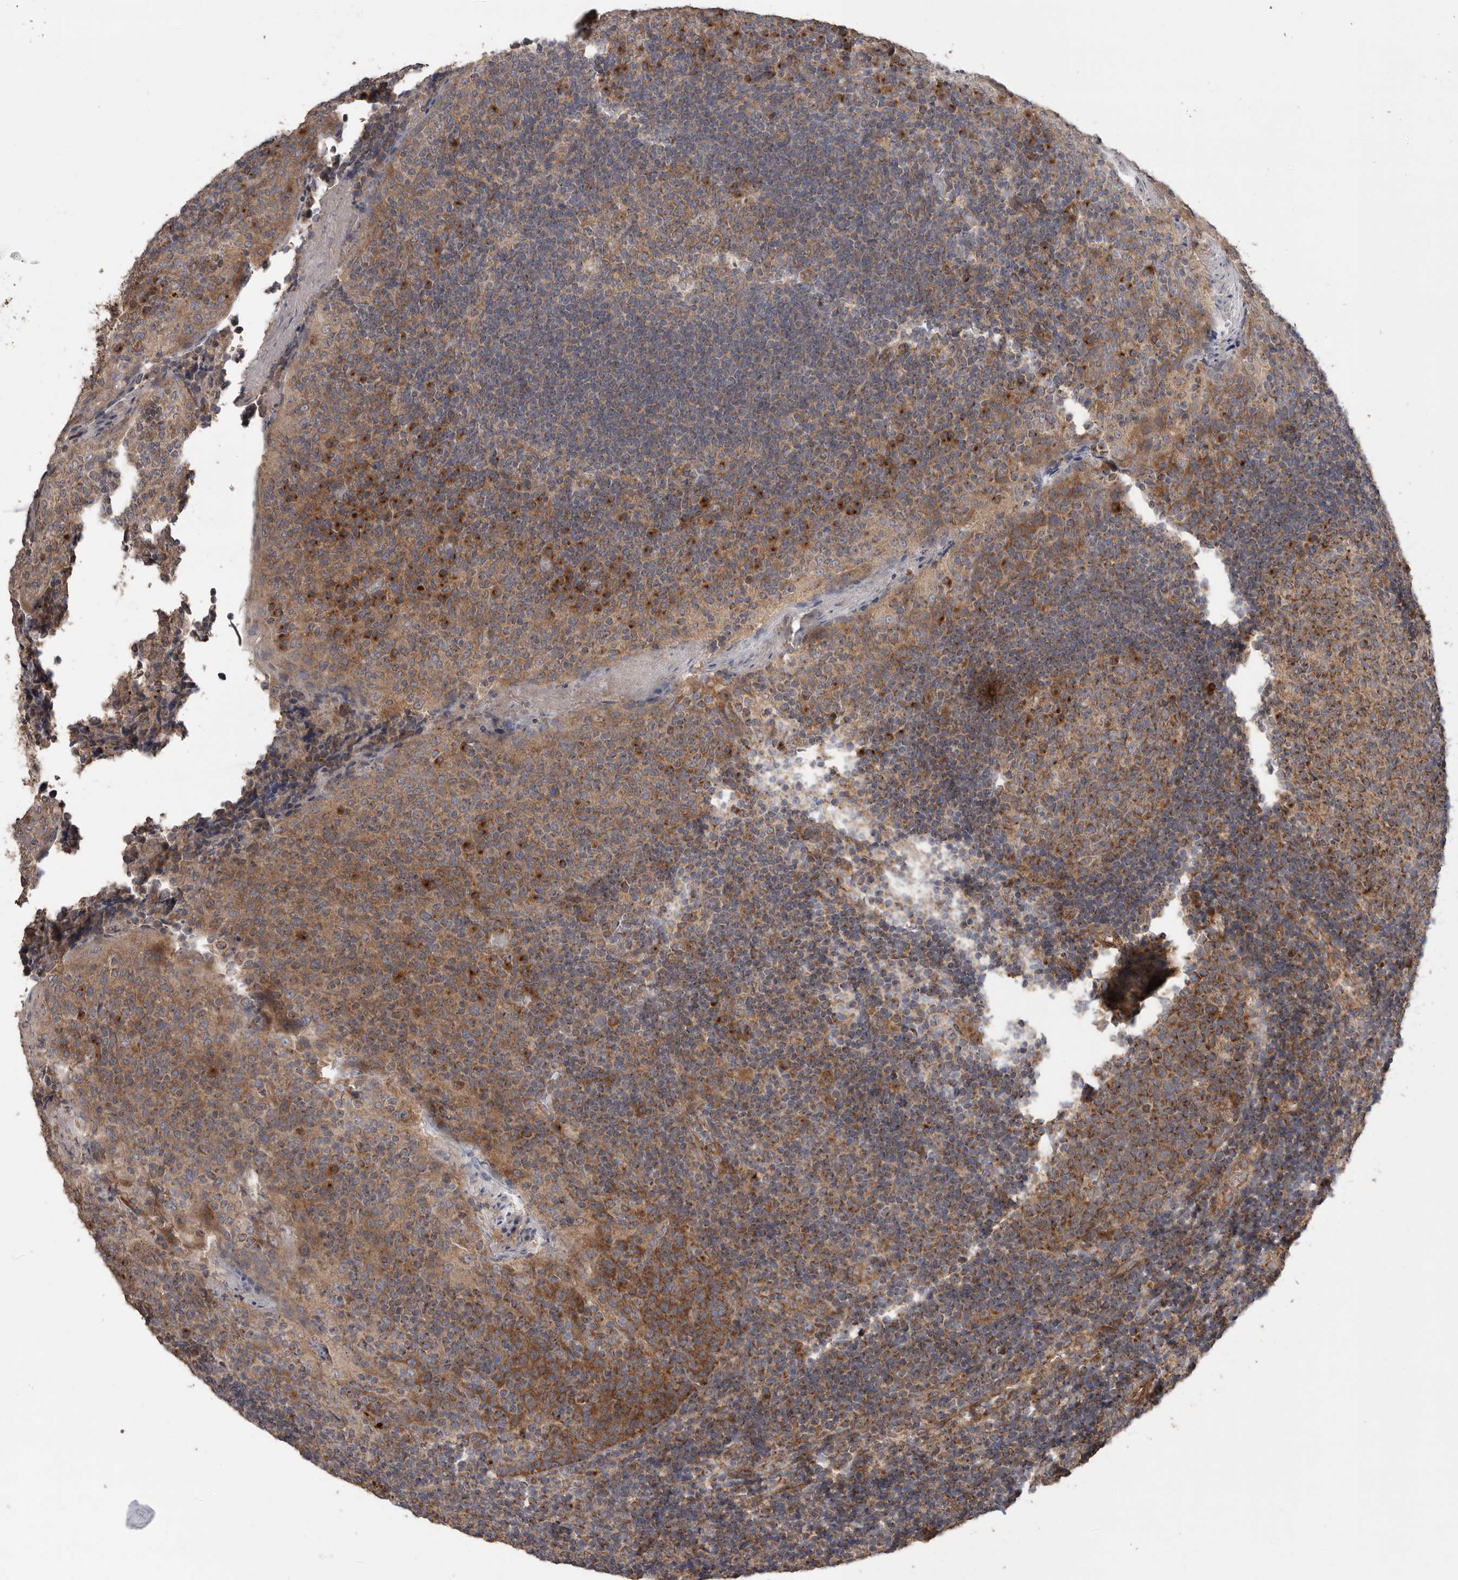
{"staining": {"intensity": "moderate", "quantity": ">75%", "location": "cytoplasmic/membranous"}, "tissue": "tonsil", "cell_type": "Germinal center cells", "image_type": "normal", "snomed": [{"axis": "morphology", "description": "Normal tissue, NOS"}, {"axis": "topography", "description": "Tonsil"}], "caption": "Protein expression analysis of normal tonsil reveals moderate cytoplasmic/membranous staining in approximately >75% of germinal center cells. Nuclei are stained in blue.", "gene": "PODXL2", "patient": {"sex": "female", "age": 19}}